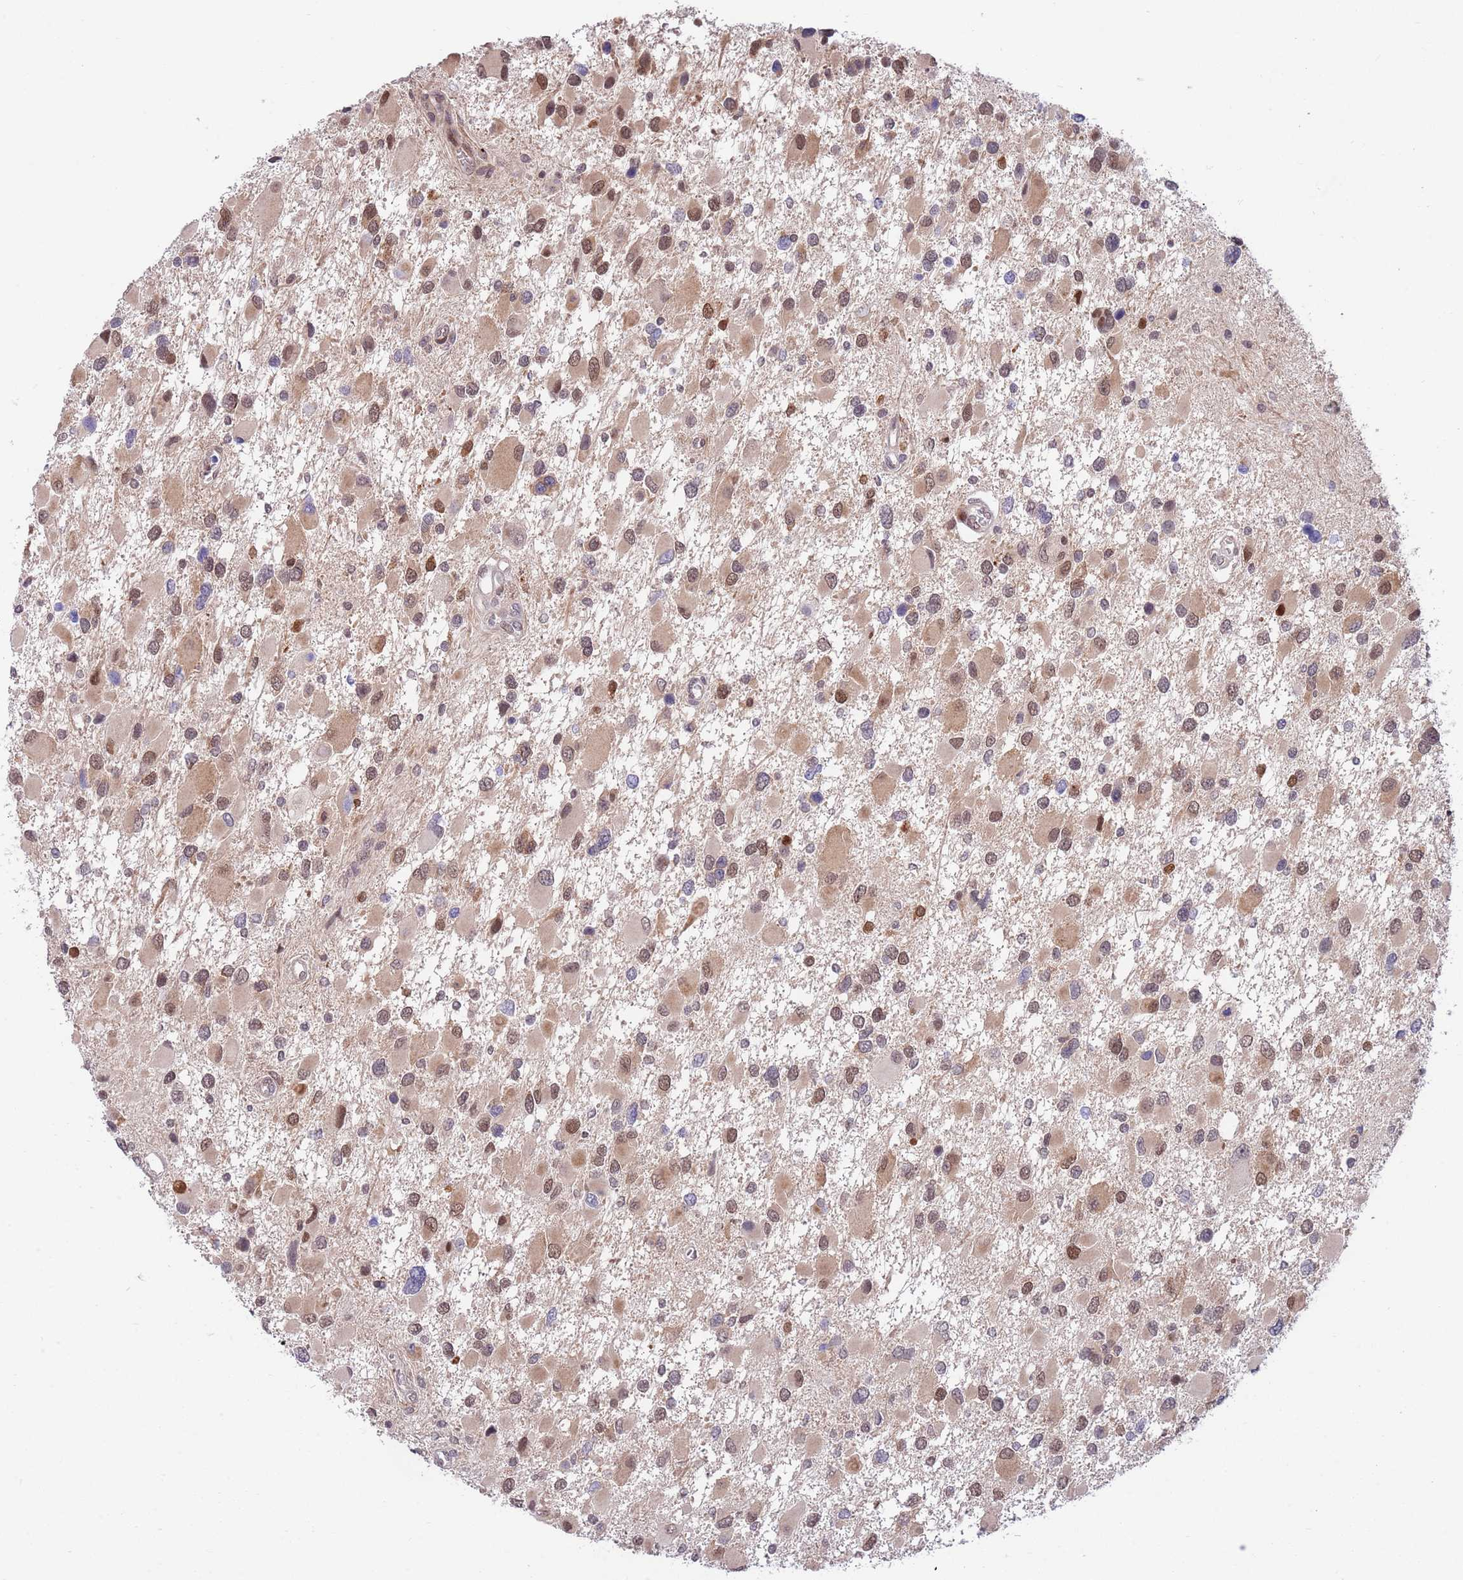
{"staining": {"intensity": "moderate", "quantity": ">75%", "location": "cytoplasmic/membranous,nuclear"}, "tissue": "glioma", "cell_type": "Tumor cells", "image_type": "cancer", "snomed": [{"axis": "morphology", "description": "Glioma, malignant, High grade"}, {"axis": "topography", "description": "Brain"}], "caption": "Immunohistochemistry staining of high-grade glioma (malignant), which exhibits medium levels of moderate cytoplasmic/membranous and nuclear positivity in about >75% of tumor cells indicating moderate cytoplasmic/membranous and nuclear protein staining. The staining was performed using DAB (brown) for protein detection and nuclei were counterstained in hematoxylin (blue).", "gene": "NLRP6", "patient": {"sex": "male", "age": 53}}